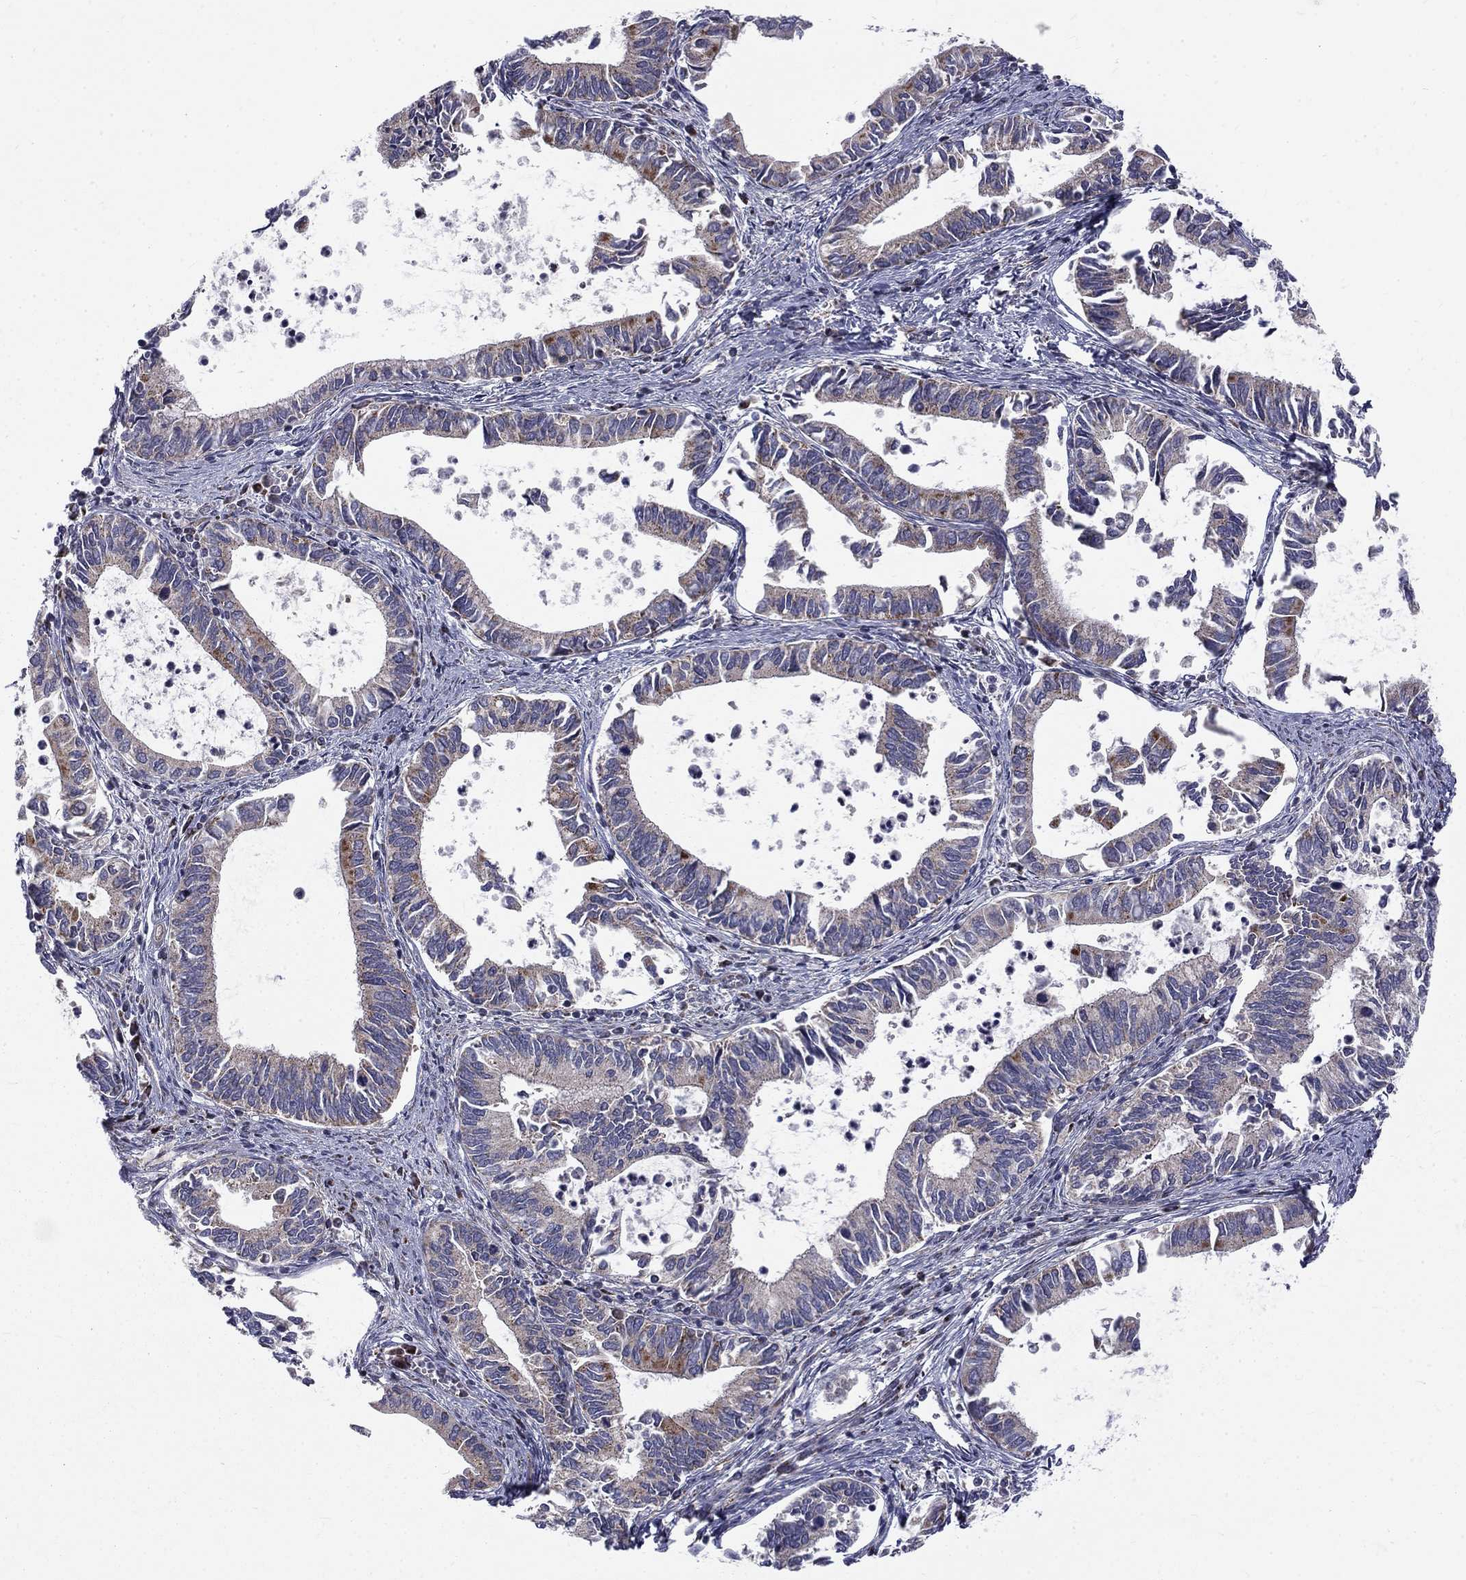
{"staining": {"intensity": "weak", "quantity": "<25%", "location": "cytoplasmic/membranous"}, "tissue": "cervical cancer", "cell_type": "Tumor cells", "image_type": "cancer", "snomed": [{"axis": "morphology", "description": "Adenocarcinoma, NOS"}, {"axis": "topography", "description": "Cervix"}], "caption": "High power microscopy image of an IHC histopathology image of adenocarcinoma (cervical), revealing no significant staining in tumor cells.", "gene": "ALDH1B1", "patient": {"sex": "female", "age": 42}}